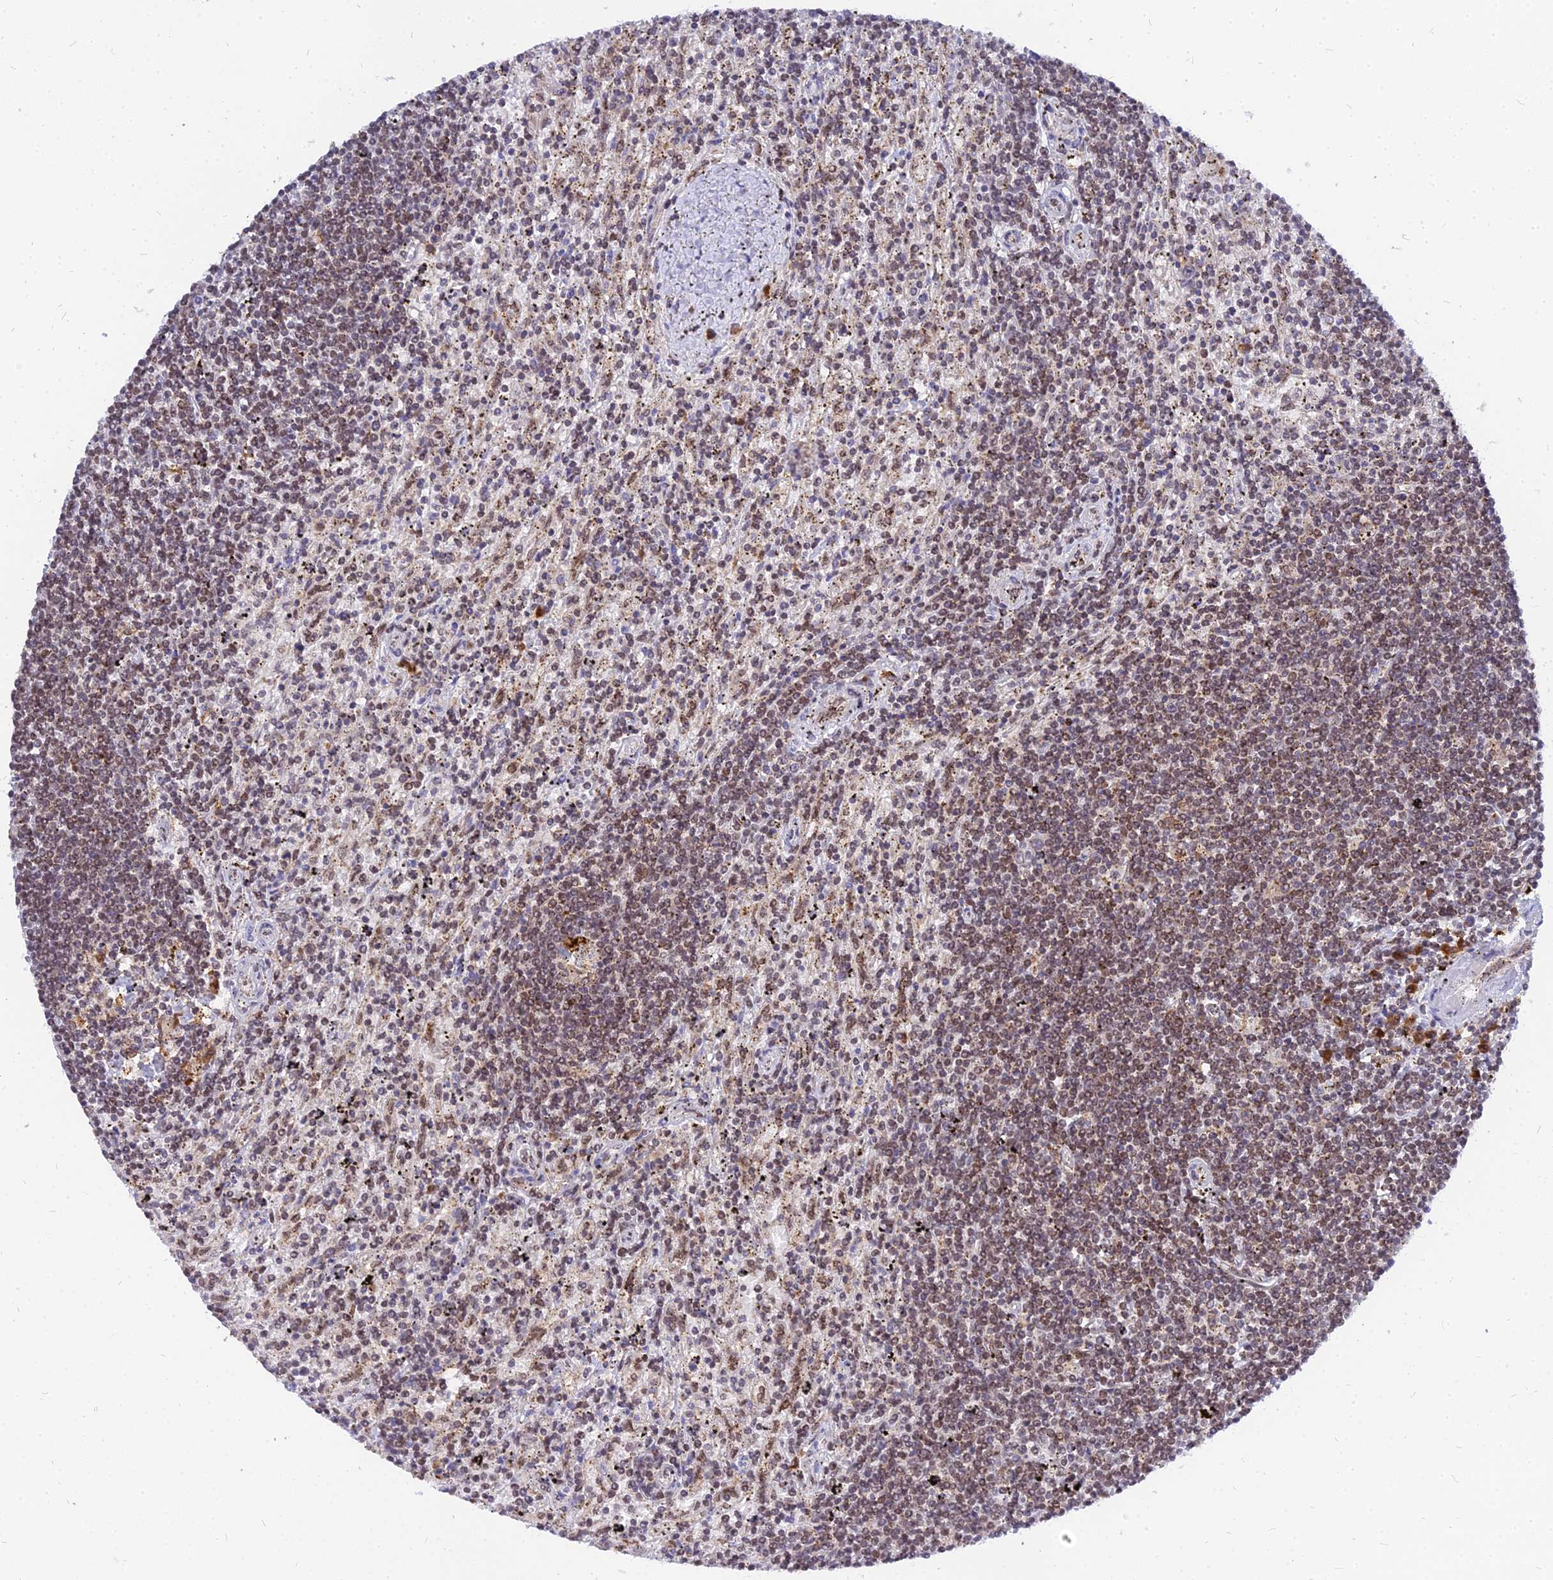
{"staining": {"intensity": "weak", "quantity": ">75%", "location": "cytoplasmic/membranous,nuclear"}, "tissue": "lymphoma", "cell_type": "Tumor cells", "image_type": "cancer", "snomed": [{"axis": "morphology", "description": "Malignant lymphoma, non-Hodgkin's type, Low grade"}, {"axis": "topography", "description": "Spleen"}], "caption": "Immunohistochemistry (IHC) image of neoplastic tissue: malignant lymphoma, non-Hodgkin's type (low-grade) stained using immunohistochemistry reveals low levels of weak protein expression localized specifically in the cytoplasmic/membranous and nuclear of tumor cells, appearing as a cytoplasmic/membranous and nuclear brown color.", "gene": "RNF121", "patient": {"sex": "male", "age": 76}}